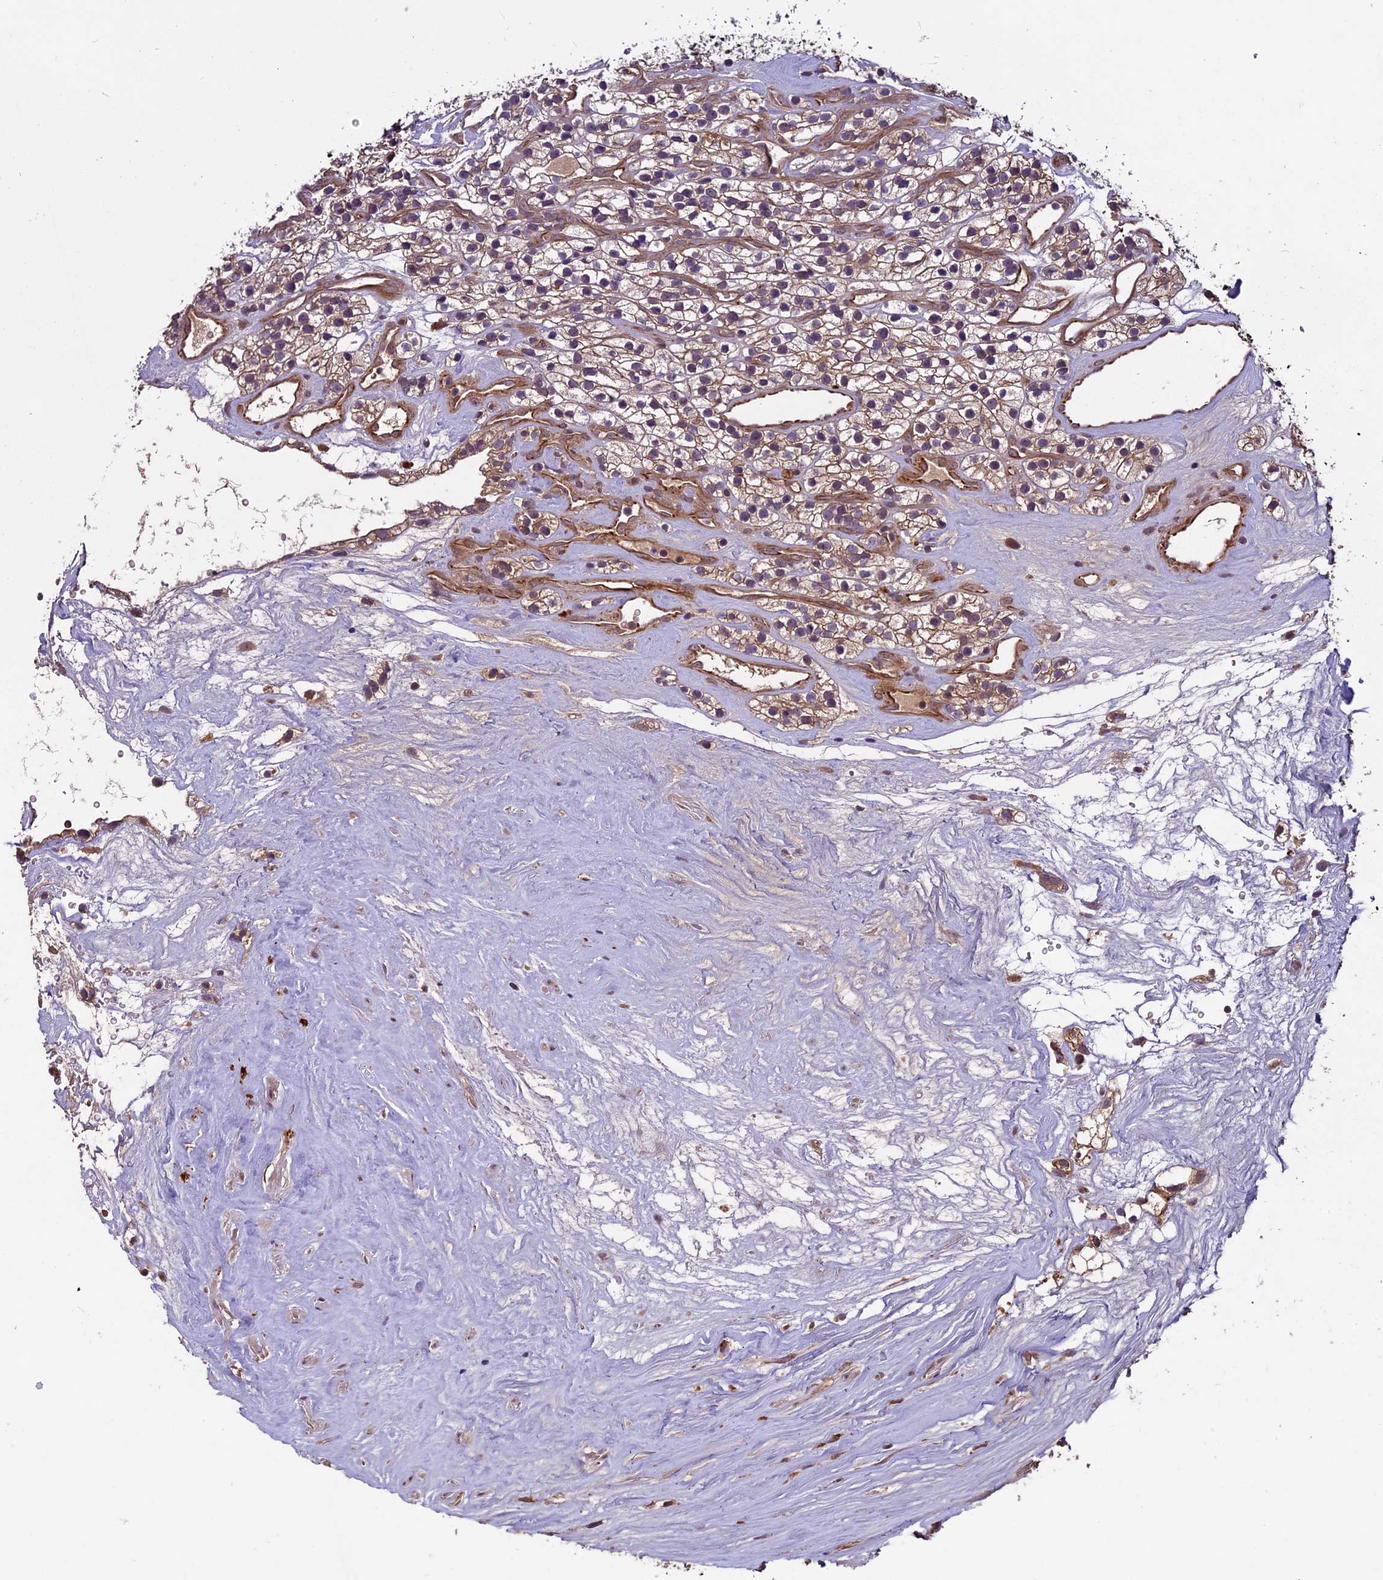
{"staining": {"intensity": "moderate", "quantity": ">75%", "location": "cytoplasmic/membranous"}, "tissue": "renal cancer", "cell_type": "Tumor cells", "image_type": "cancer", "snomed": [{"axis": "morphology", "description": "Adenocarcinoma, NOS"}, {"axis": "topography", "description": "Kidney"}], "caption": "Adenocarcinoma (renal) stained for a protein reveals moderate cytoplasmic/membranous positivity in tumor cells.", "gene": "C3orf70", "patient": {"sex": "female", "age": 57}}